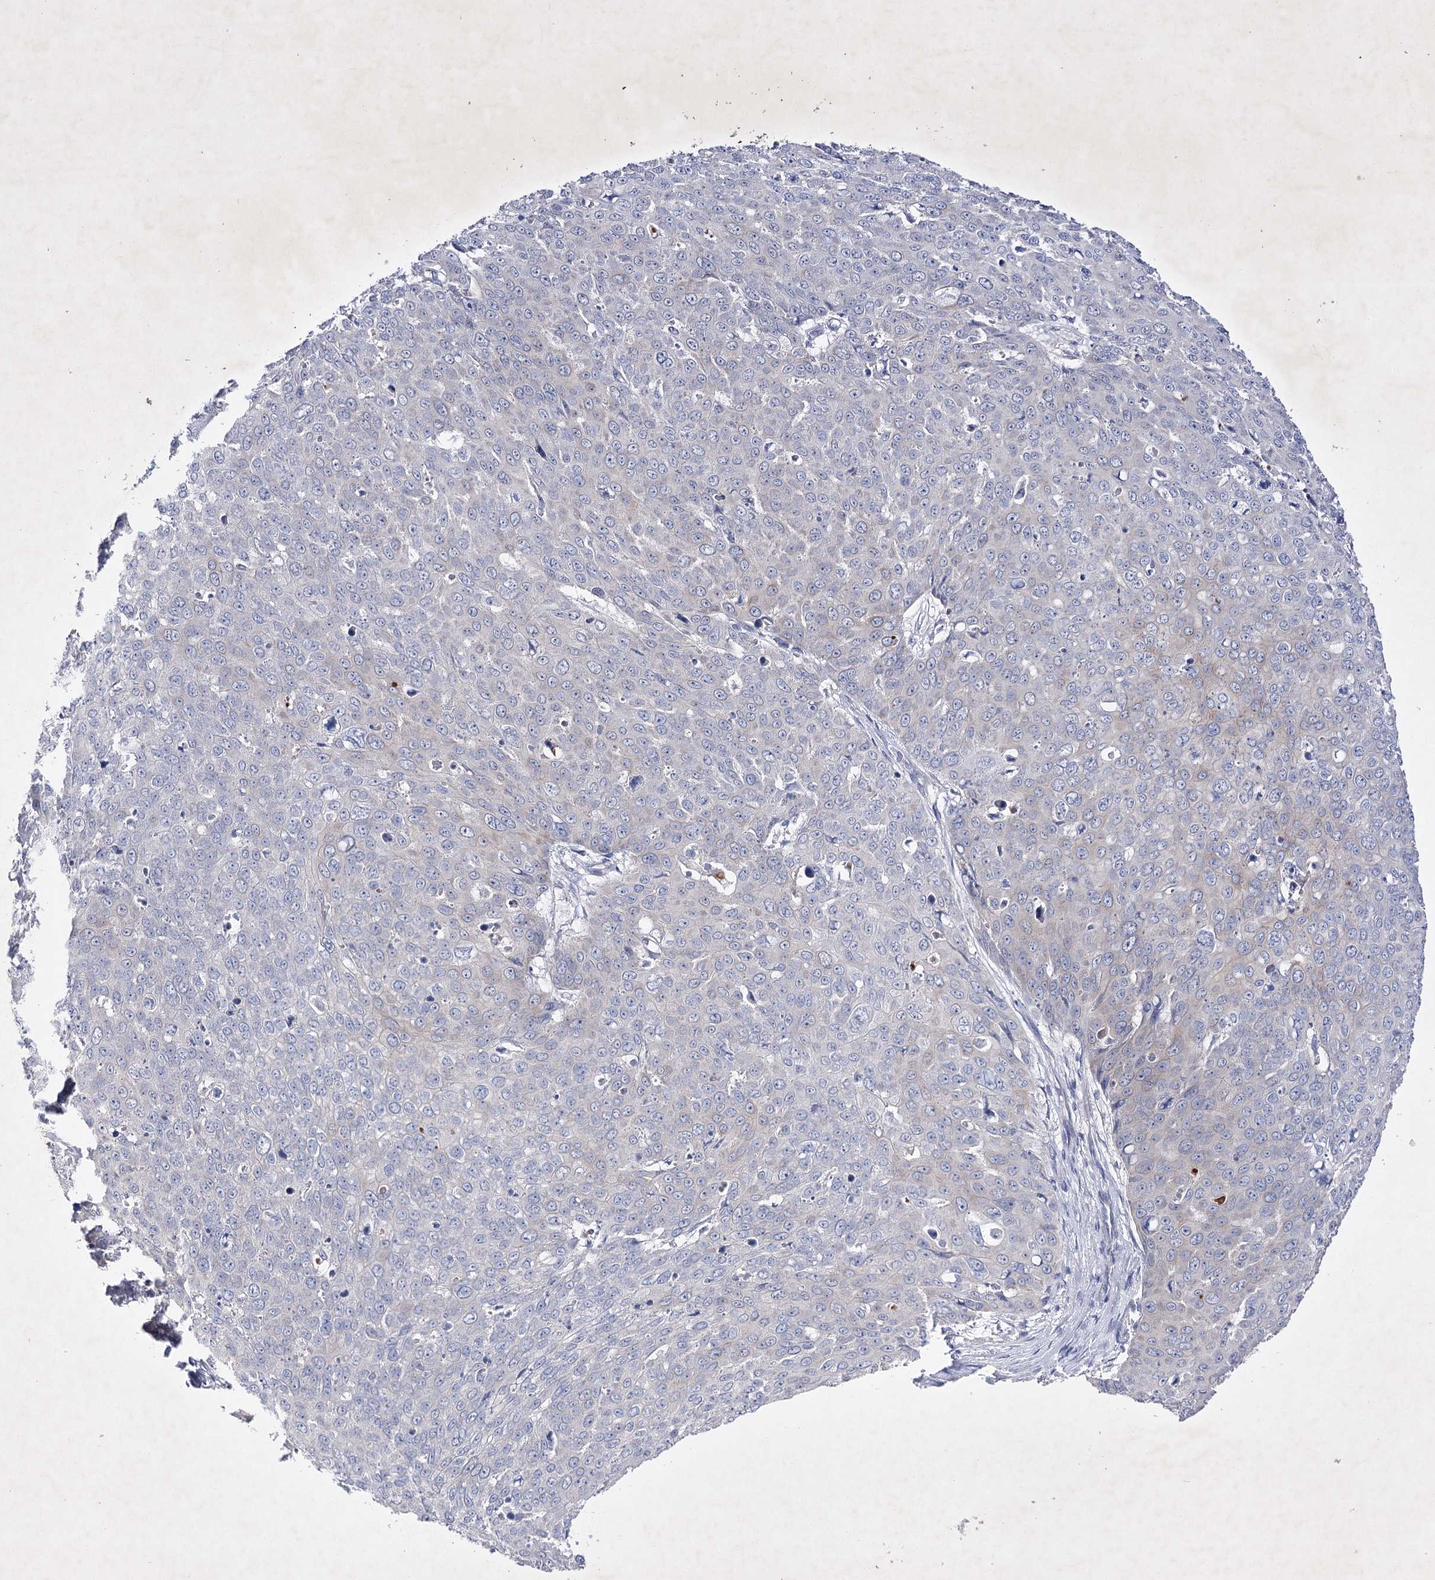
{"staining": {"intensity": "negative", "quantity": "none", "location": "none"}, "tissue": "skin cancer", "cell_type": "Tumor cells", "image_type": "cancer", "snomed": [{"axis": "morphology", "description": "Squamous cell carcinoma, NOS"}, {"axis": "topography", "description": "Skin"}], "caption": "Tumor cells are negative for protein expression in human skin squamous cell carcinoma.", "gene": "COX15", "patient": {"sex": "male", "age": 71}}